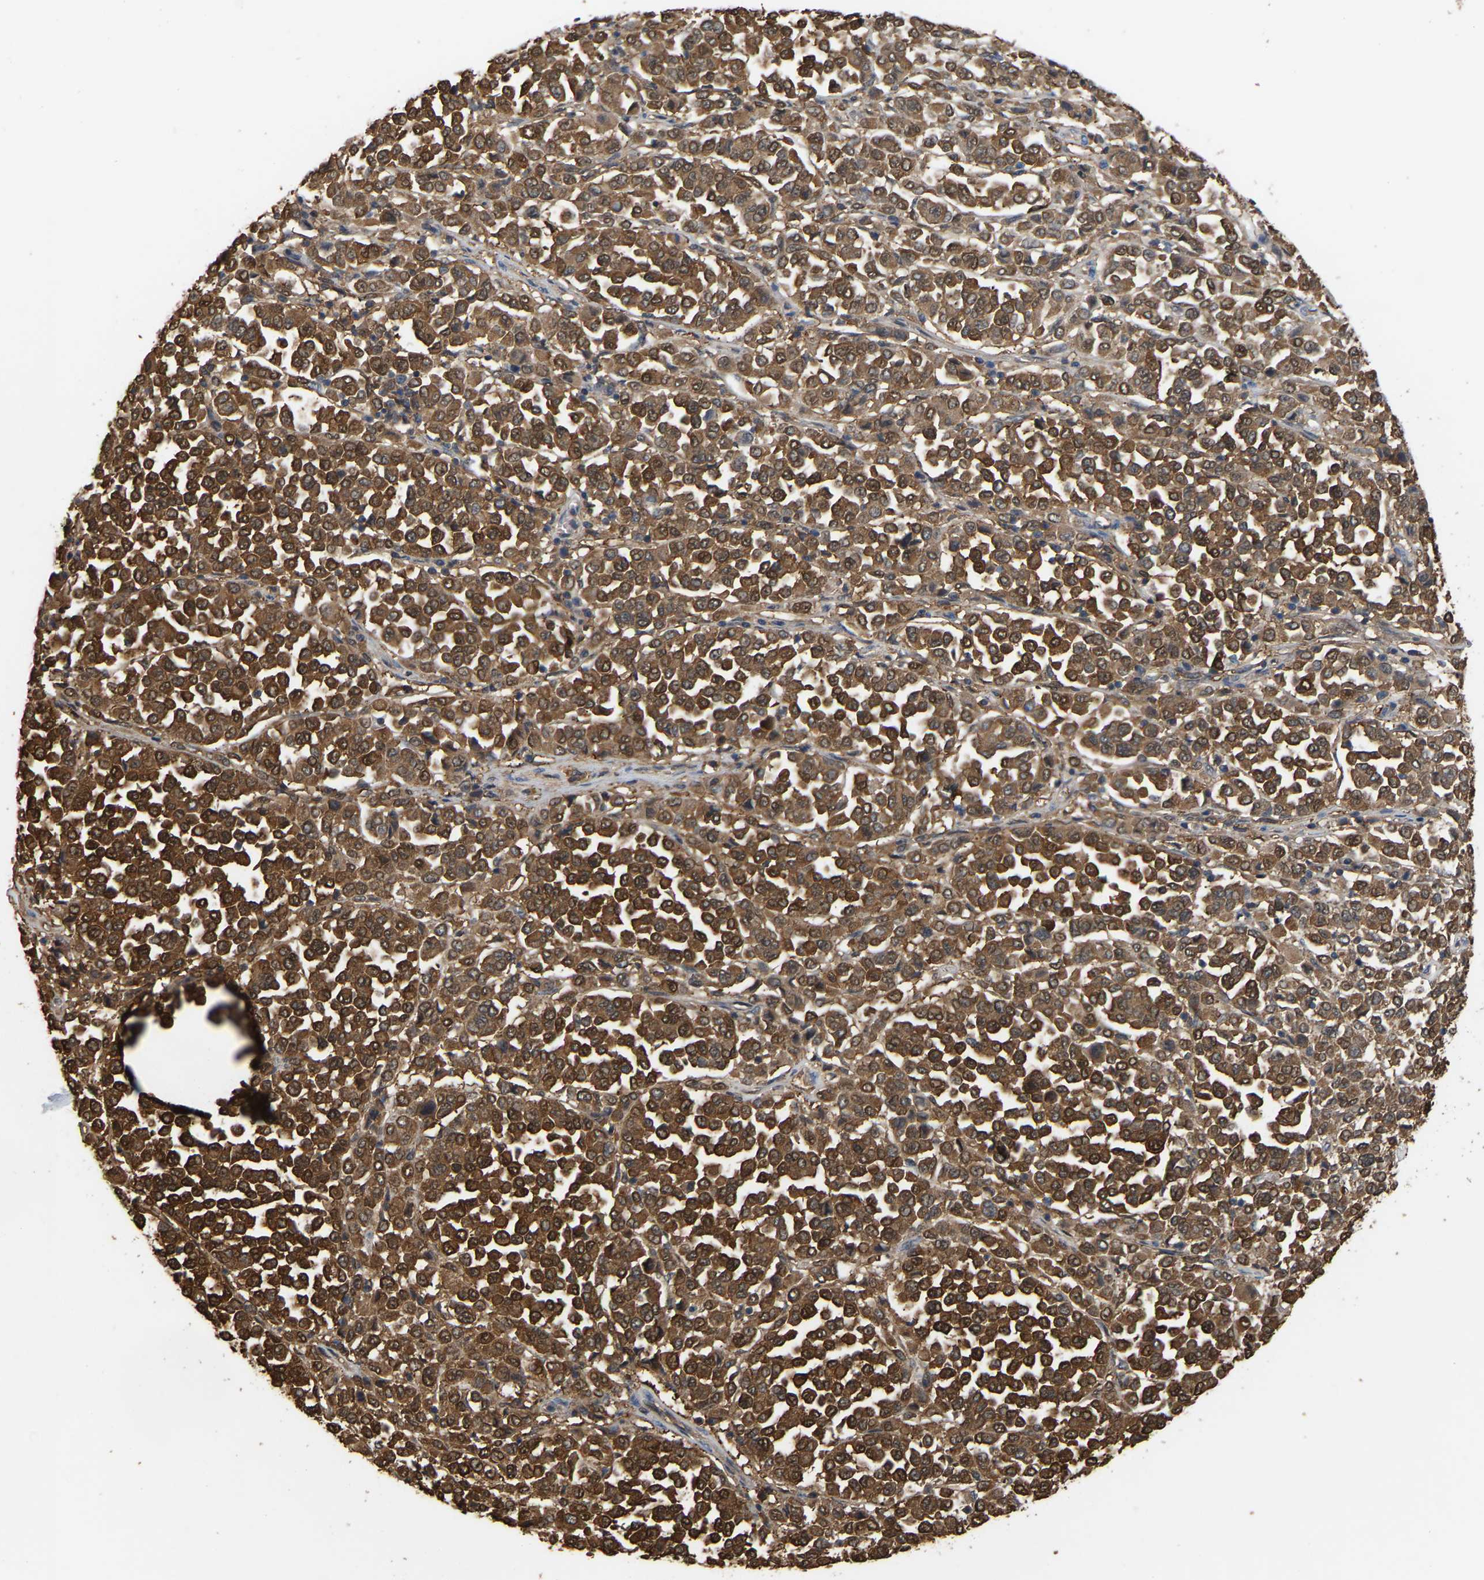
{"staining": {"intensity": "strong", "quantity": ">75%", "location": "cytoplasmic/membranous"}, "tissue": "melanoma", "cell_type": "Tumor cells", "image_type": "cancer", "snomed": [{"axis": "morphology", "description": "Malignant melanoma, Metastatic site"}, {"axis": "topography", "description": "Pancreas"}], "caption": "Immunohistochemistry (IHC) image of malignant melanoma (metastatic site) stained for a protein (brown), which demonstrates high levels of strong cytoplasmic/membranous positivity in about >75% of tumor cells.", "gene": "MTPN", "patient": {"sex": "female", "age": 30}}